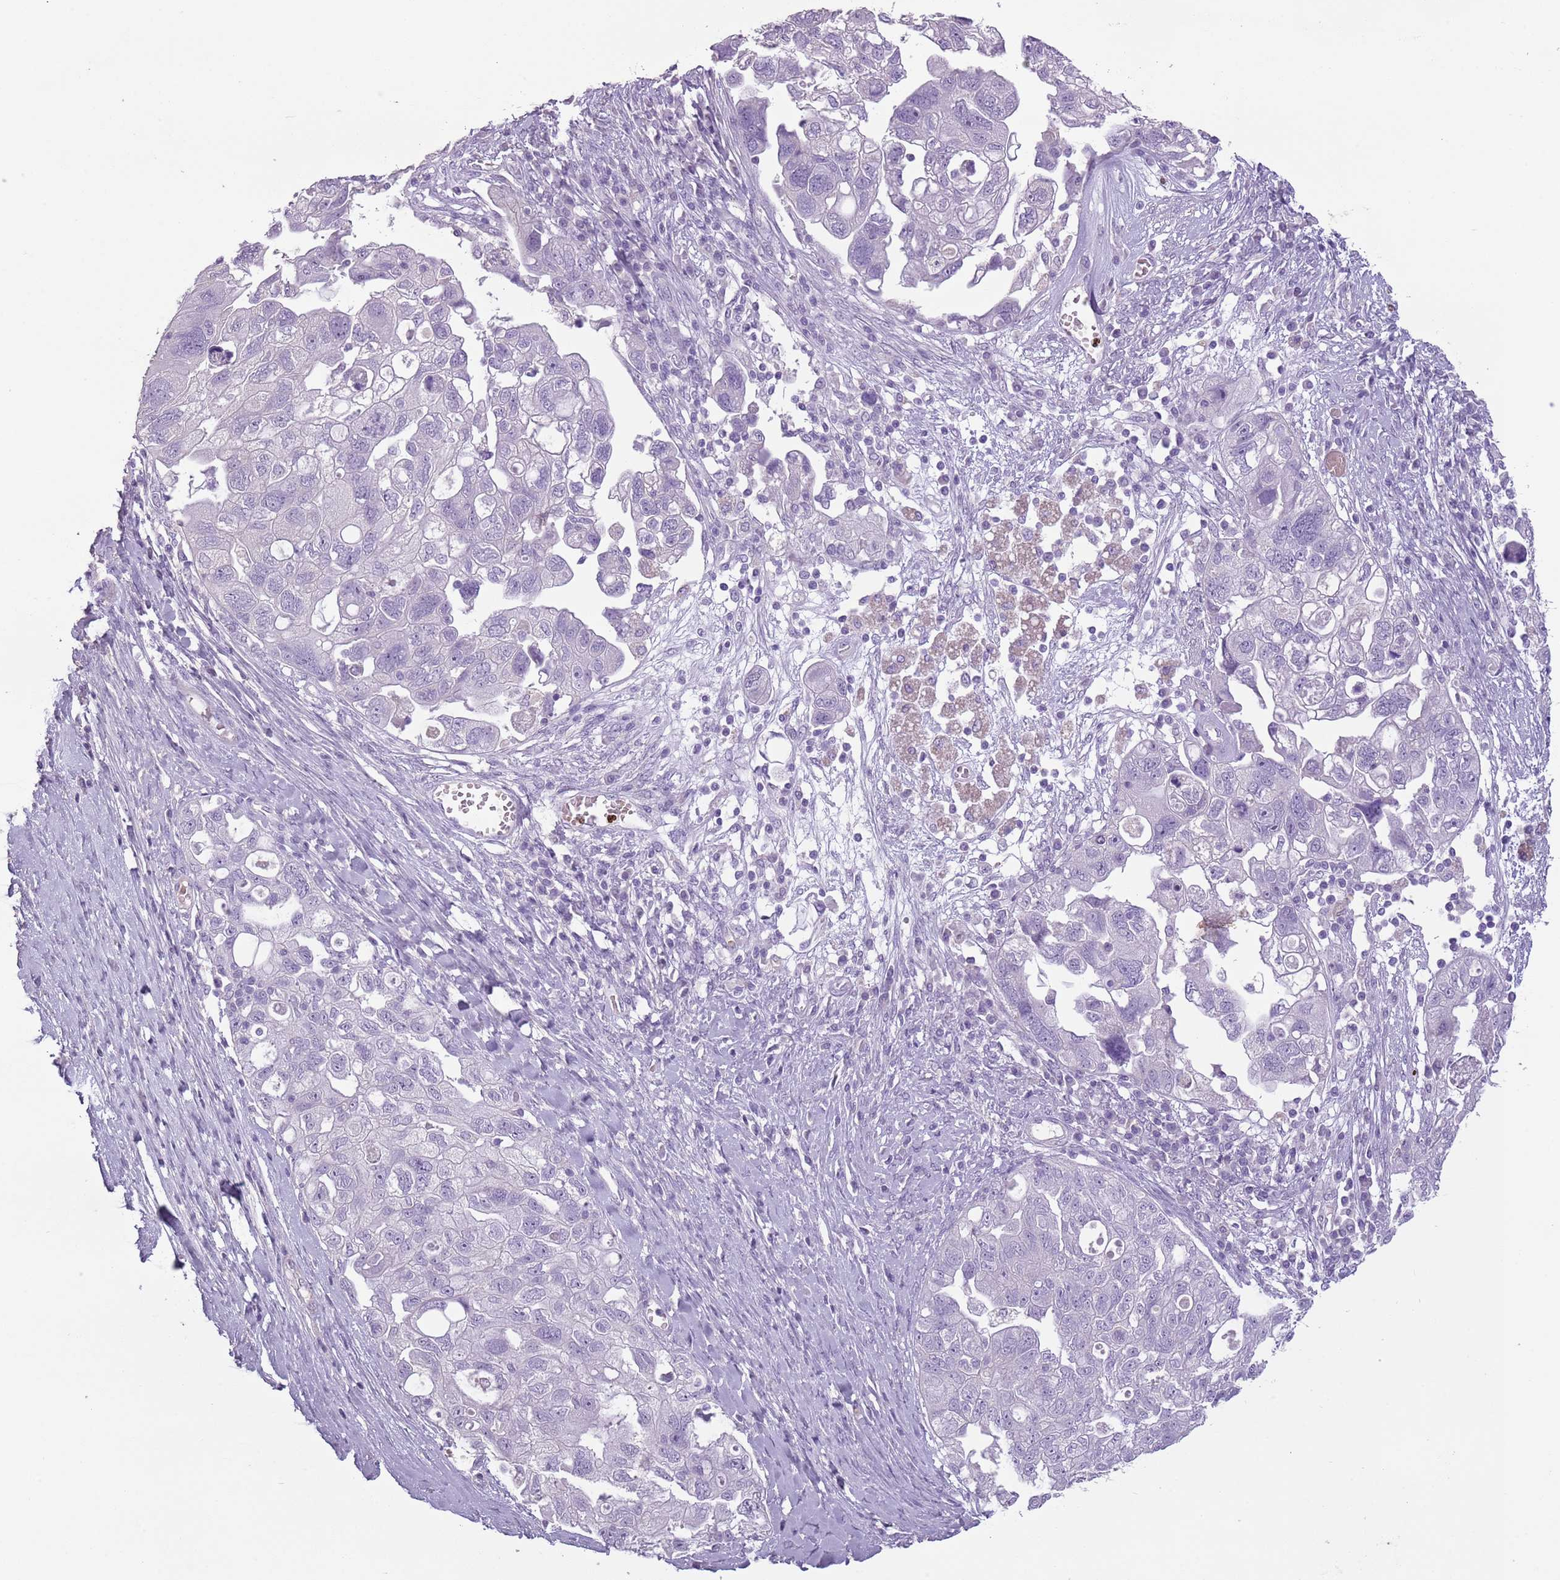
{"staining": {"intensity": "negative", "quantity": "none", "location": "none"}, "tissue": "ovarian cancer", "cell_type": "Tumor cells", "image_type": "cancer", "snomed": [{"axis": "morphology", "description": "Carcinoma, NOS"}, {"axis": "morphology", "description": "Cystadenocarcinoma, serous, NOS"}, {"axis": "topography", "description": "Ovary"}], "caption": "The photomicrograph shows no staining of tumor cells in ovarian cancer.", "gene": "CELF6", "patient": {"sex": "female", "age": 69}}